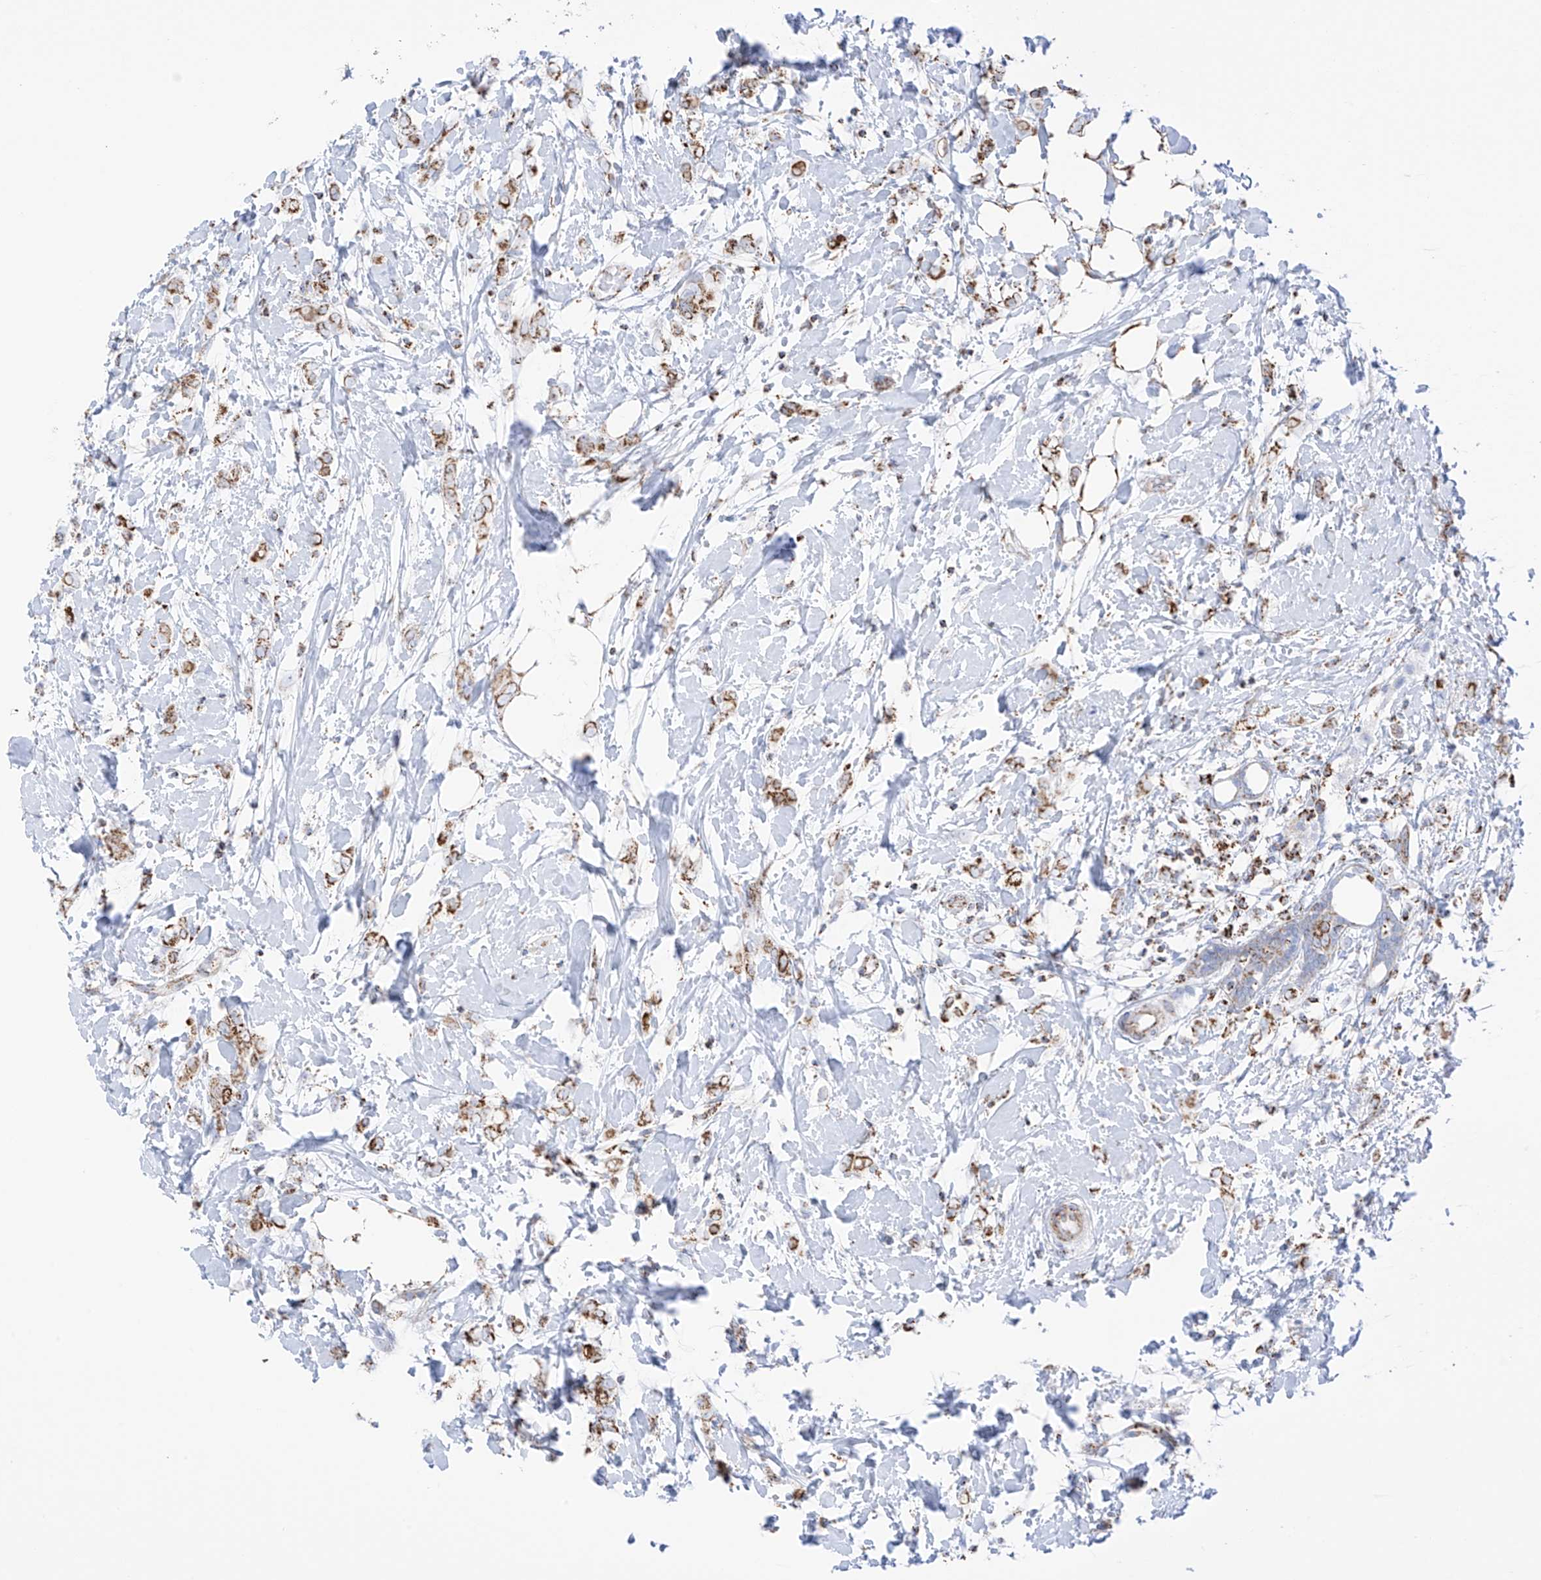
{"staining": {"intensity": "moderate", "quantity": ">75%", "location": "cytoplasmic/membranous"}, "tissue": "breast cancer", "cell_type": "Tumor cells", "image_type": "cancer", "snomed": [{"axis": "morphology", "description": "Normal tissue, NOS"}, {"axis": "morphology", "description": "Lobular carcinoma"}, {"axis": "topography", "description": "Breast"}], "caption": "Immunohistochemical staining of human lobular carcinoma (breast) reveals medium levels of moderate cytoplasmic/membranous expression in about >75% of tumor cells.", "gene": "XKR3", "patient": {"sex": "female", "age": 47}}